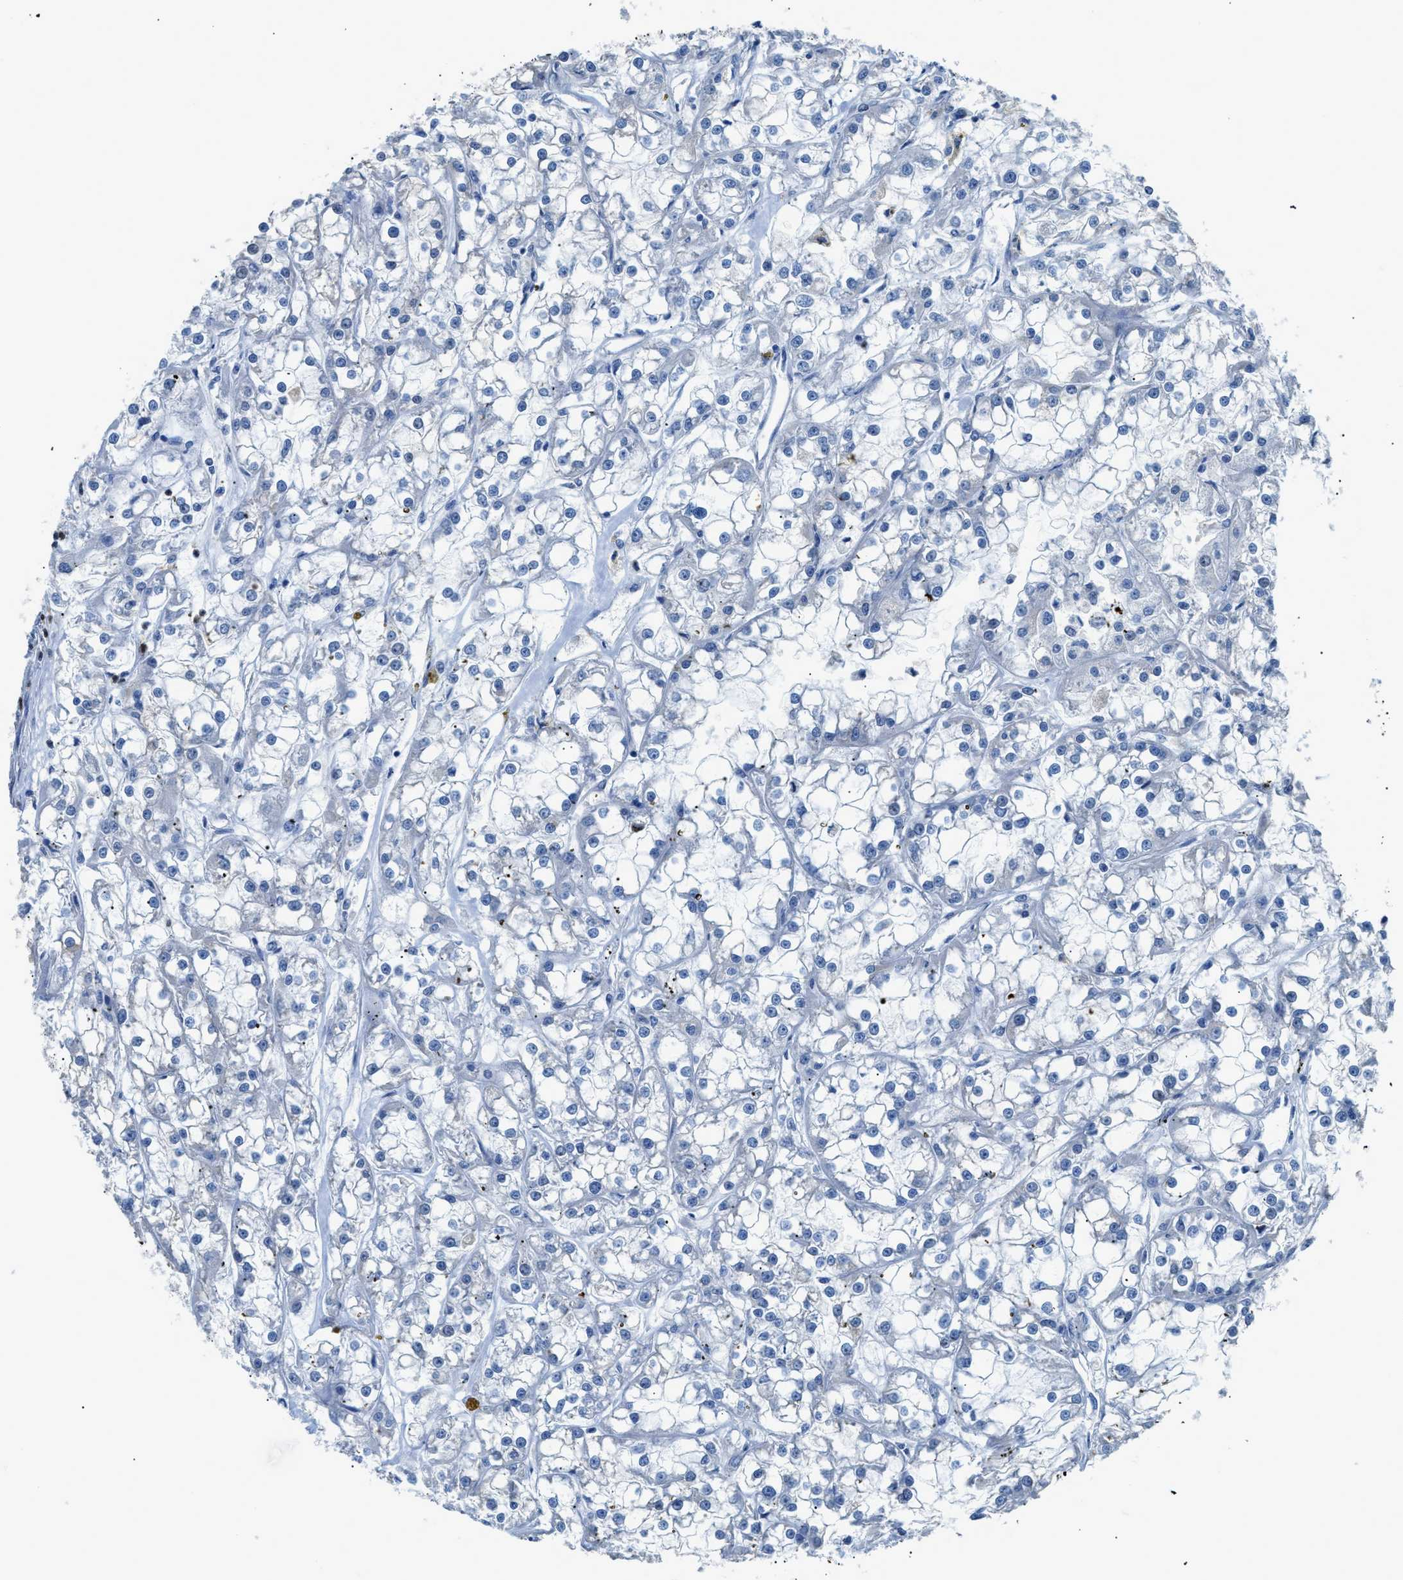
{"staining": {"intensity": "negative", "quantity": "none", "location": "none"}, "tissue": "renal cancer", "cell_type": "Tumor cells", "image_type": "cancer", "snomed": [{"axis": "morphology", "description": "Adenocarcinoma, NOS"}, {"axis": "topography", "description": "Kidney"}], "caption": "This is an IHC micrograph of adenocarcinoma (renal). There is no expression in tumor cells.", "gene": "ITPR1", "patient": {"sex": "female", "age": 52}}